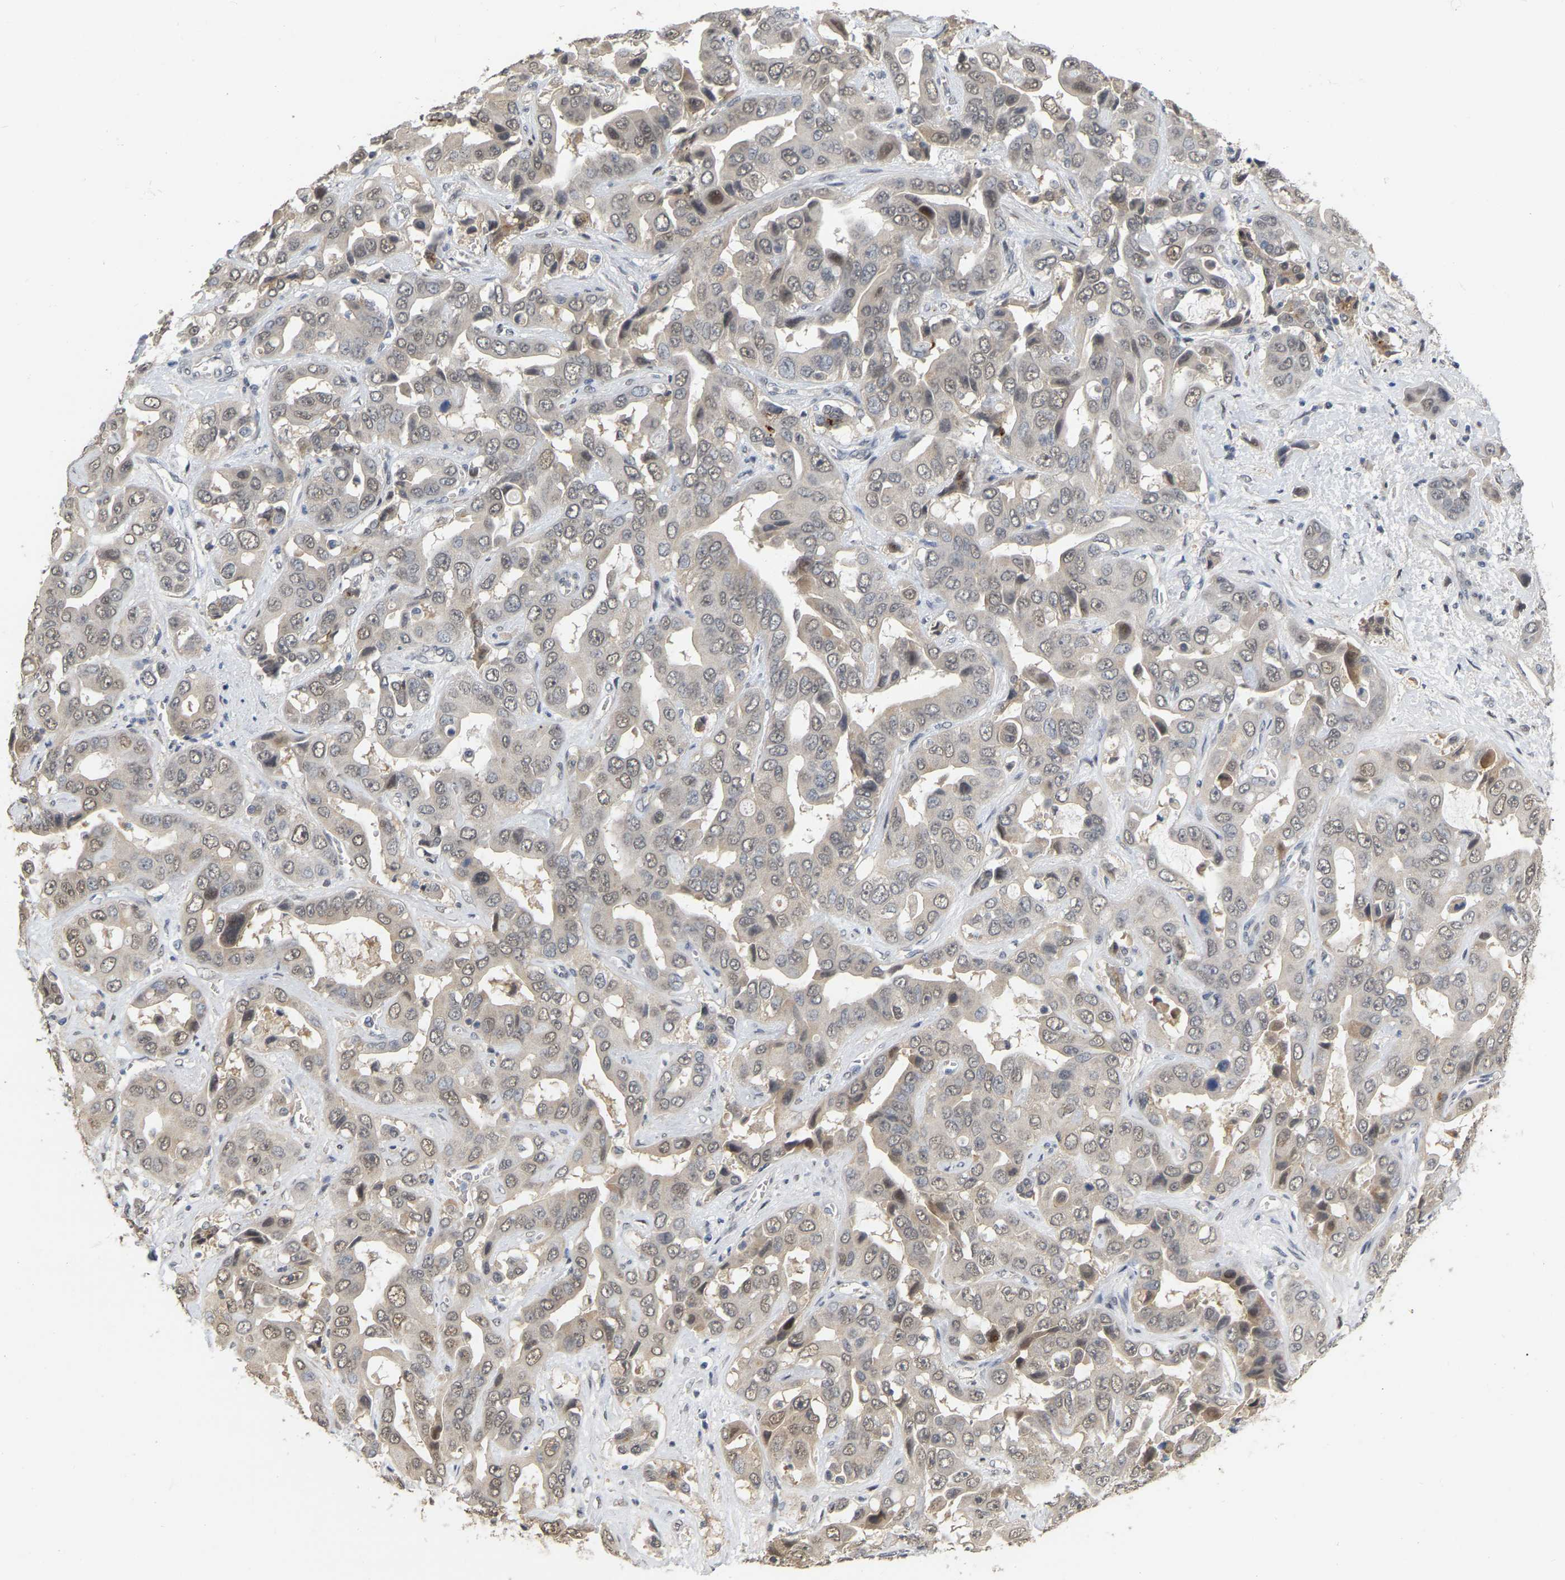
{"staining": {"intensity": "moderate", "quantity": "<25%", "location": "nuclear"}, "tissue": "liver cancer", "cell_type": "Tumor cells", "image_type": "cancer", "snomed": [{"axis": "morphology", "description": "Cholangiocarcinoma"}, {"axis": "topography", "description": "Liver"}], "caption": "Cholangiocarcinoma (liver) stained for a protein demonstrates moderate nuclear positivity in tumor cells. Using DAB (3,3'-diaminobenzidine) (brown) and hematoxylin (blue) stains, captured at high magnification using brightfield microscopy.", "gene": "RUVBL1", "patient": {"sex": "female", "age": 52}}